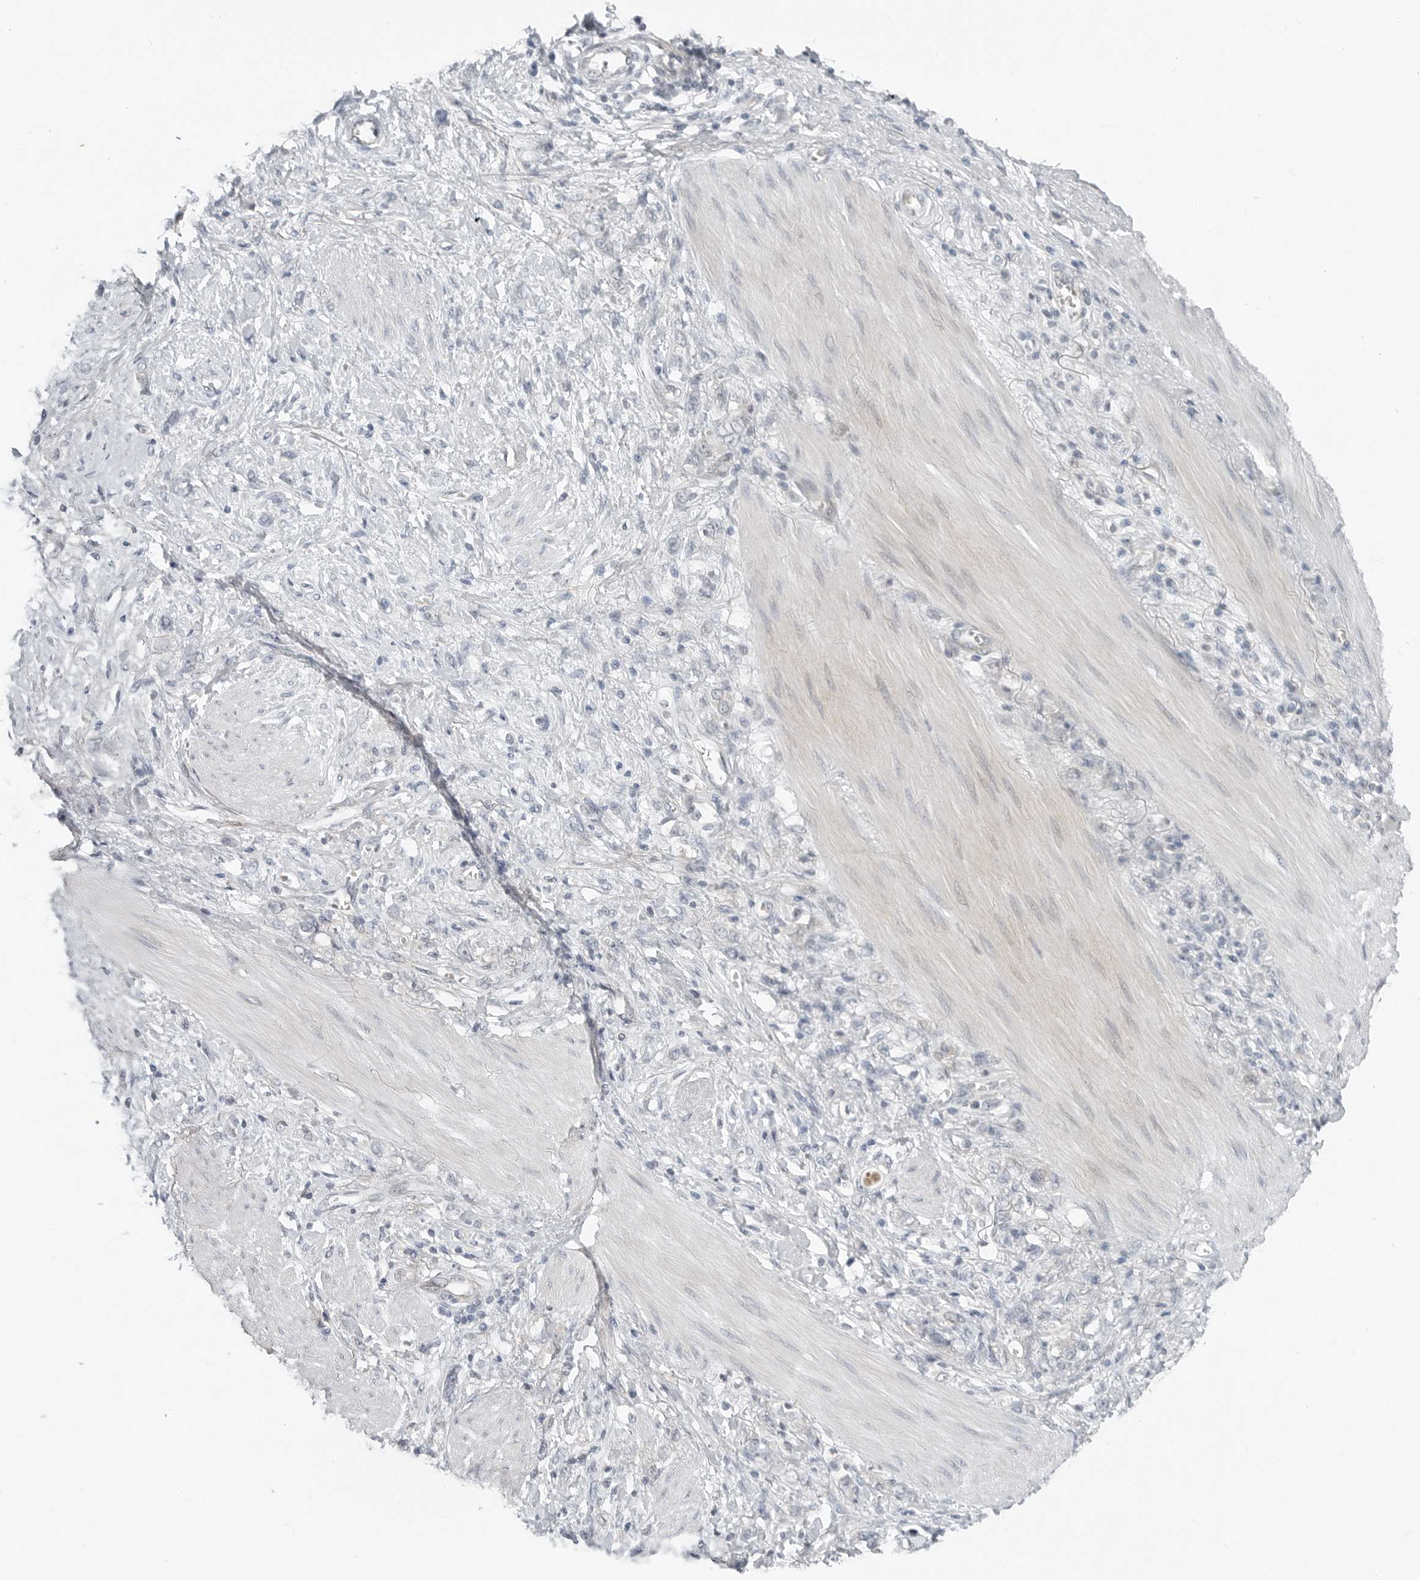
{"staining": {"intensity": "negative", "quantity": "none", "location": "none"}, "tissue": "stomach cancer", "cell_type": "Tumor cells", "image_type": "cancer", "snomed": [{"axis": "morphology", "description": "Adenocarcinoma, NOS"}, {"axis": "topography", "description": "Stomach"}], "caption": "IHC of stomach cancer exhibits no expression in tumor cells. Nuclei are stained in blue.", "gene": "FCRLB", "patient": {"sex": "female", "age": 76}}